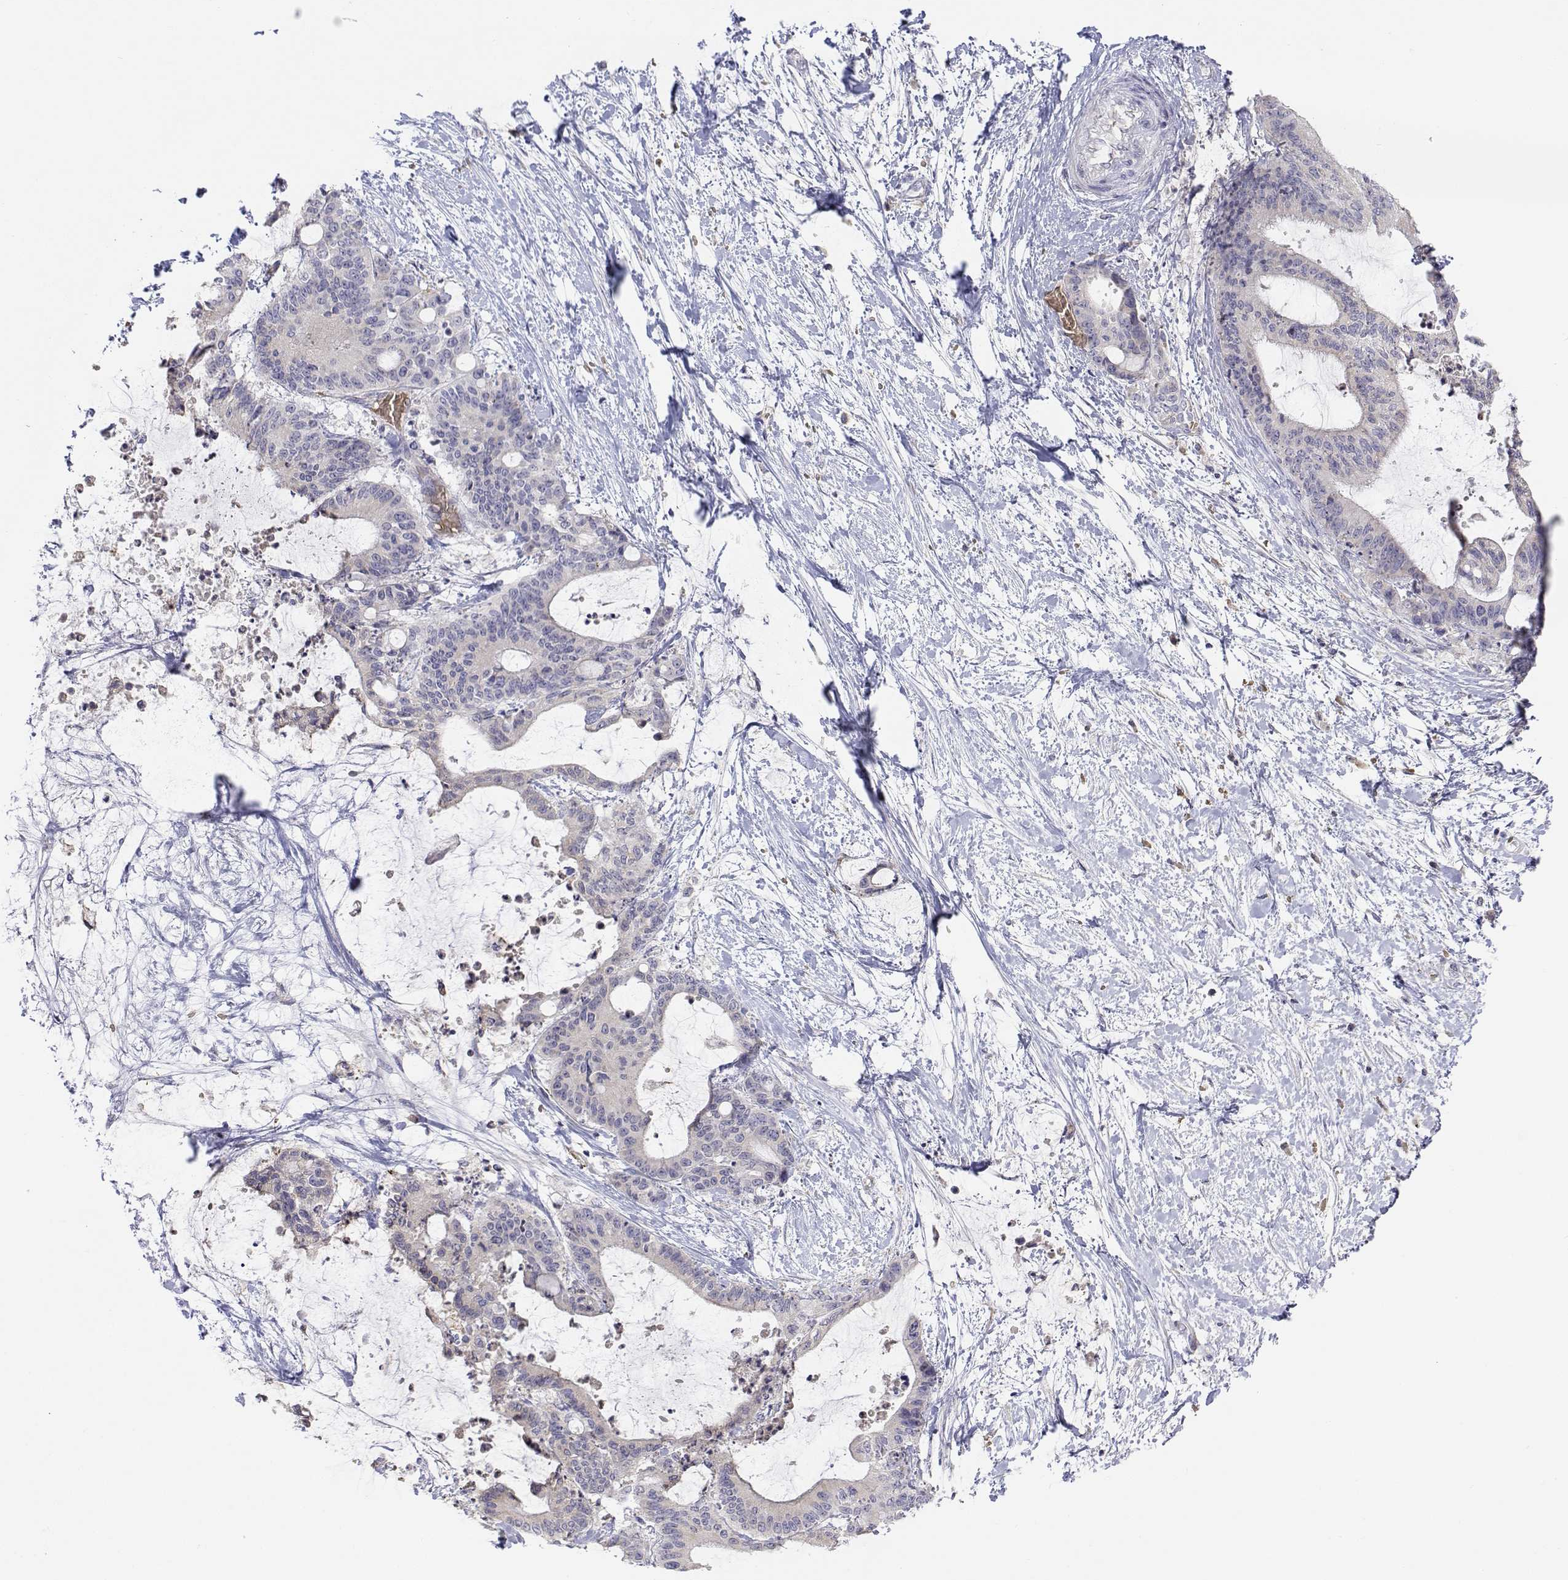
{"staining": {"intensity": "negative", "quantity": "none", "location": "none"}, "tissue": "liver cancer", "cell_type": "Tumor cells", "image_type": "cancer", "snomed": [{"axis": "morphology", "description": "Cholangiocarcinoma"}, {"axis": "topography", "description": "Liver"}], "caption": "Tumor cells are negative for brown protein staining in liver cancer.", "gene": "CADM1", "patient": {"sex": "female", "age": 73}}